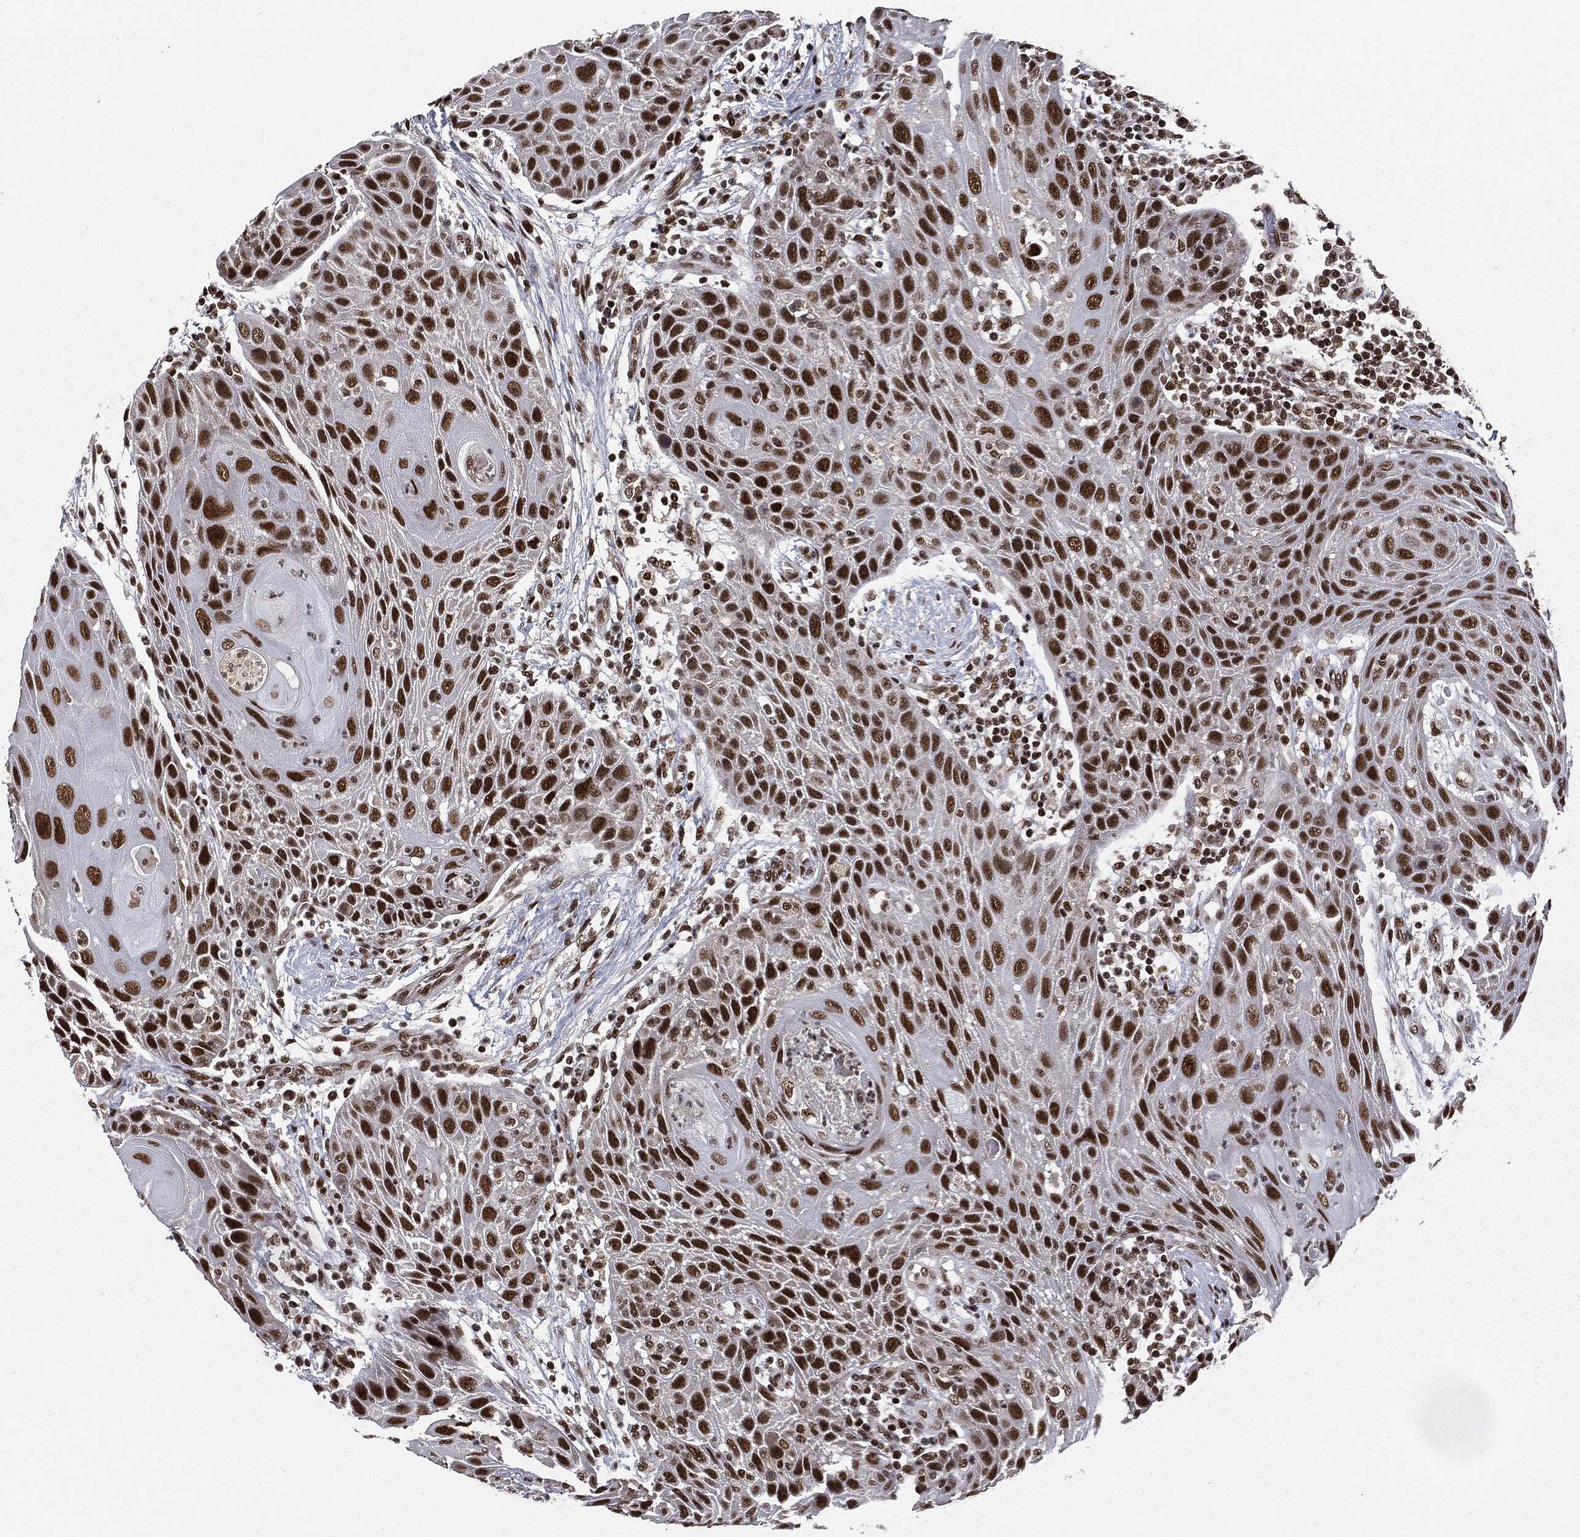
{"staining": {"intensity": "strong", "quantity": ">75%", "location": "nuclear"}, "tissue": "head and neck cancer", "cell_type": "Tumor cells", "image_type": "cancer", "snomed": [{"axis": "morphology", "description": "Squamous cell carcinoma, NOS"}, {"axis": "topography", "description": "Head-Neck"}], "caption": "A high amount of strong nuclear staining is present in approximately >75% of tumor cells in head and neck cancer (squamous cell carcinoma) tissue.", "gene": "DPH2", "patient": {"sex": "male", "age": 69}}